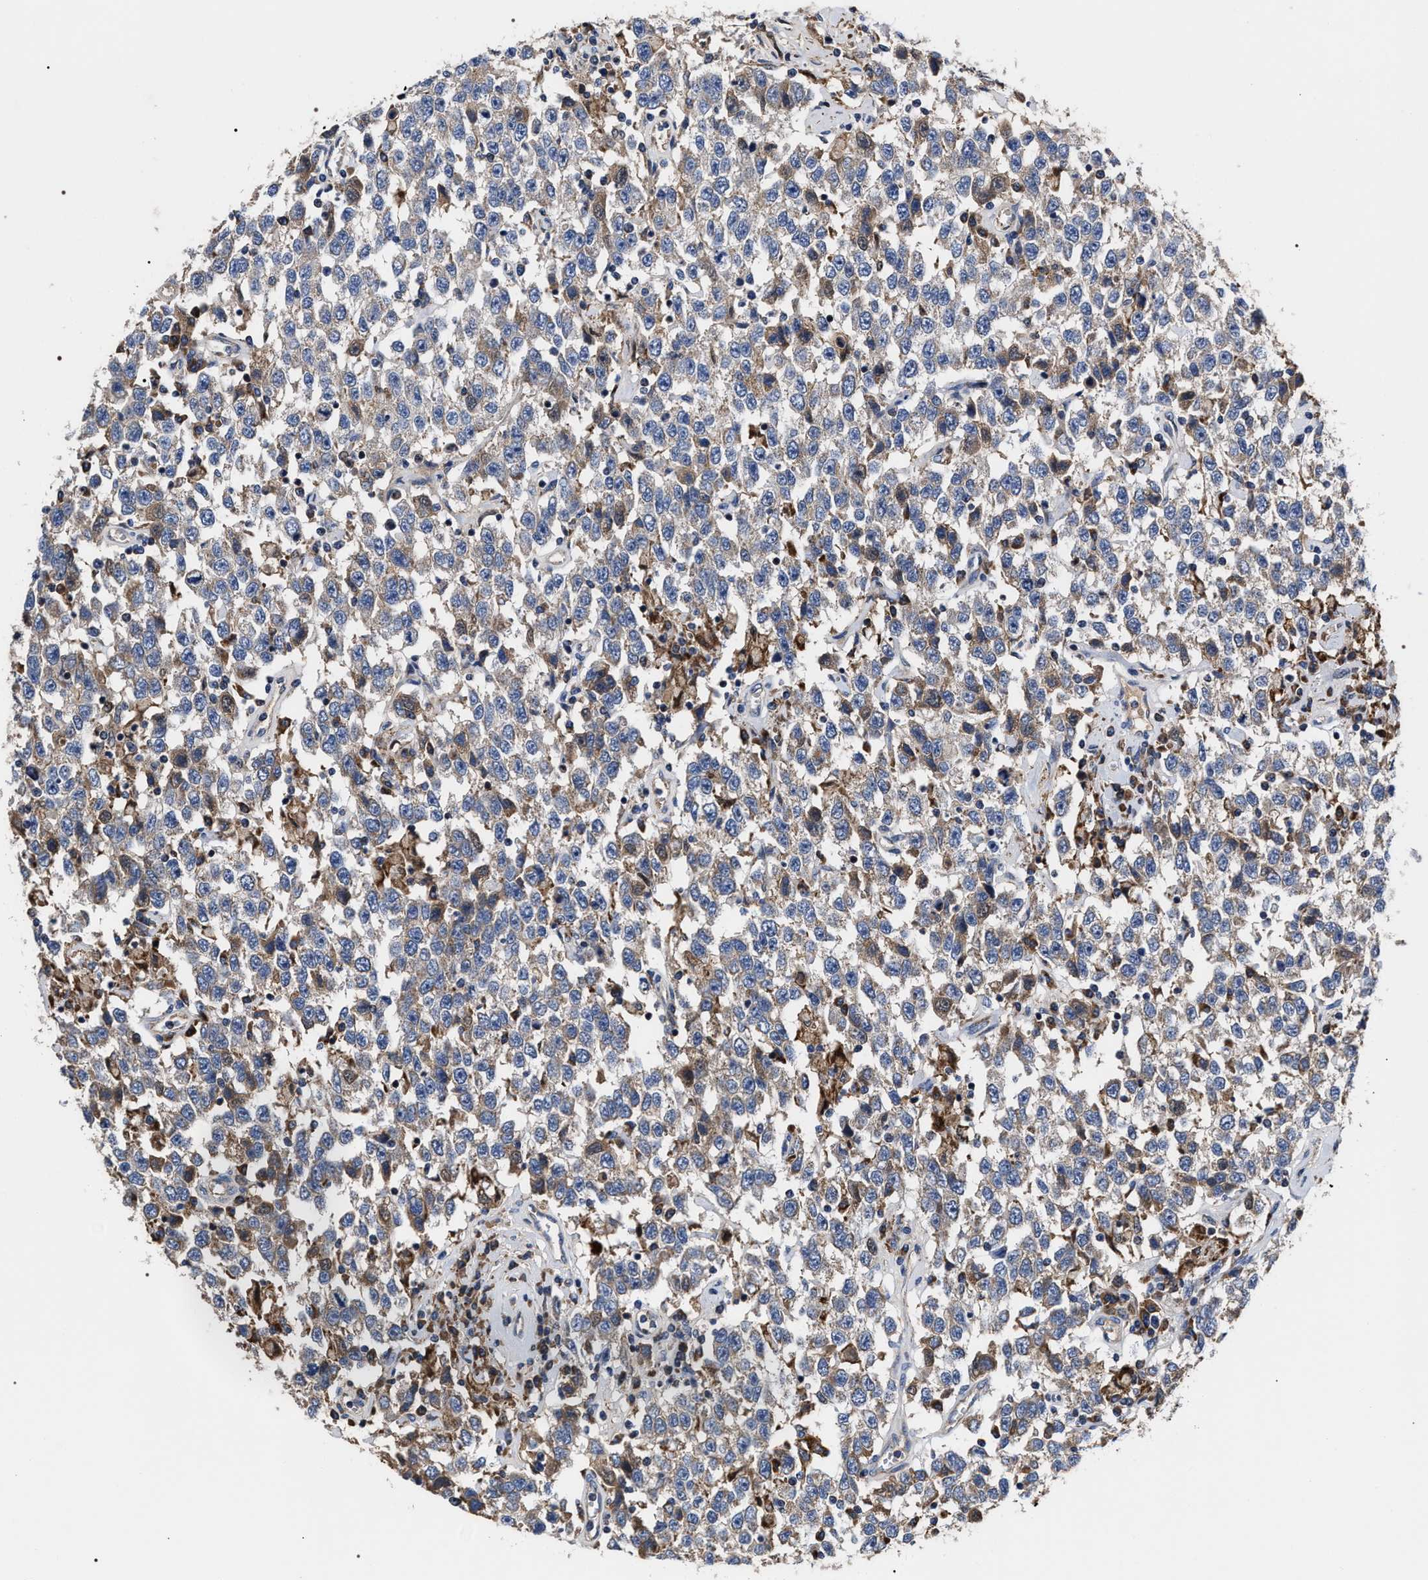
{"staining": {"intensity": "weak", "quantity": "25%-75%", "location": "cytoplasmic/membranous"}, "tissue": "testis cancer", "cell_type": "Tumor cells", "image_type": "cancer", "snomed": [{"axis": "morphology", "description": "Seminoma, NOS"}, {"axis": "topography", "description": "Testis"}], "caption": "The immunohistochemical stain highlights weak cytoplasmic/membranous positivity in tumor cells of testis seminoma tissue.", "gene": "MACC1", "patient": {"sex": "male", "age": 41}}